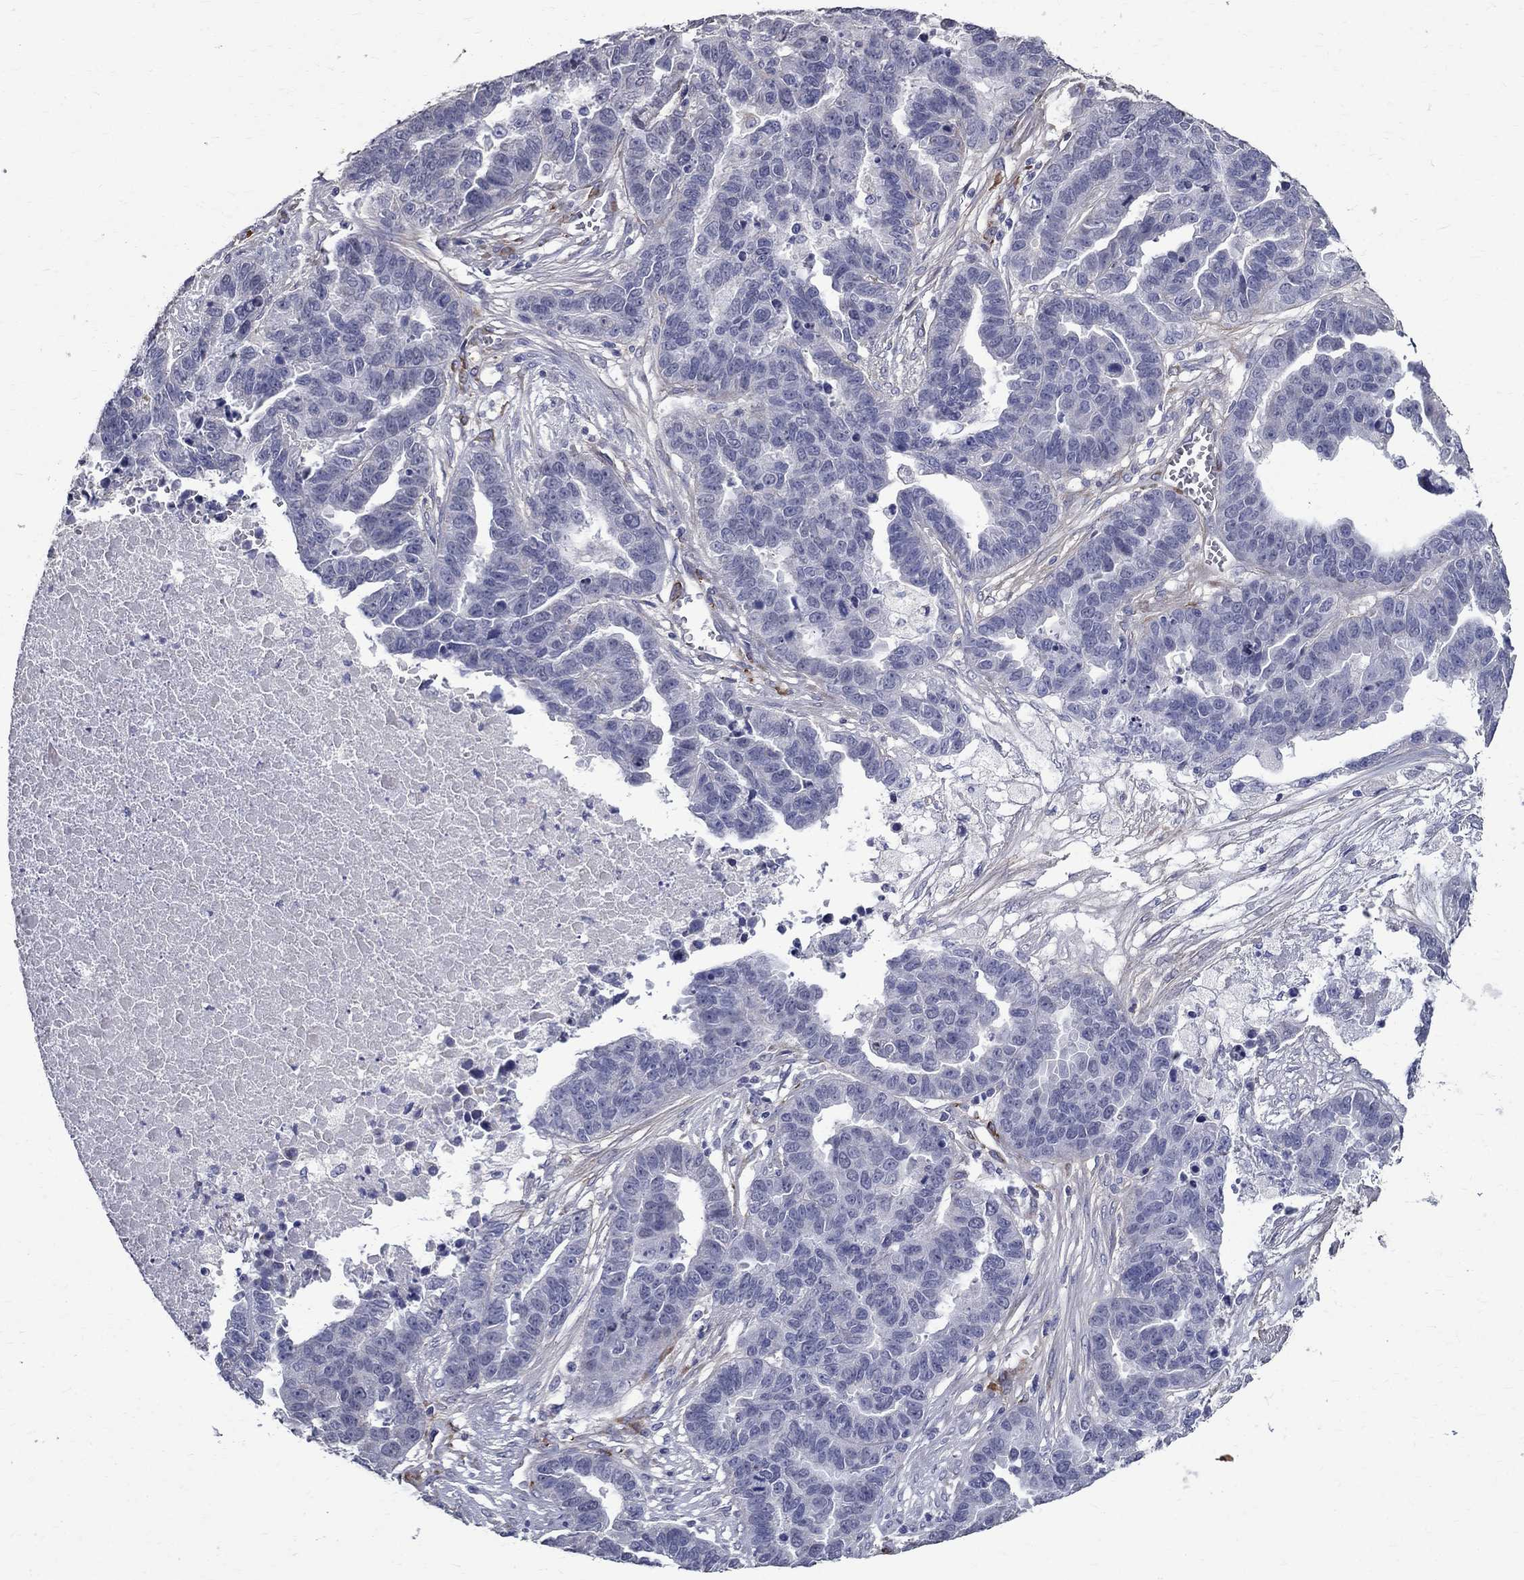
{"staining": {"intensity": "negative", "quantity": "none", "location": "none"}, "tissue": "ovarian cancer", "cell_type": "Tumor cells", "image_type": "cancer", "snomed": [{"axis": "morphology", "description": "Cystadenocarcinoma, serous, NOS"}, {"axis": "topography", "description": "Ovary"}], "caption": "High power microscopy image of an immunohistochemistry (IHC) photomicrograph of ovarian serous cystadenocarcinoma, revealing no significant expression in tumor cells.", "gene": "ANXA10", "patient": {"sex": "female", "age": 87}}